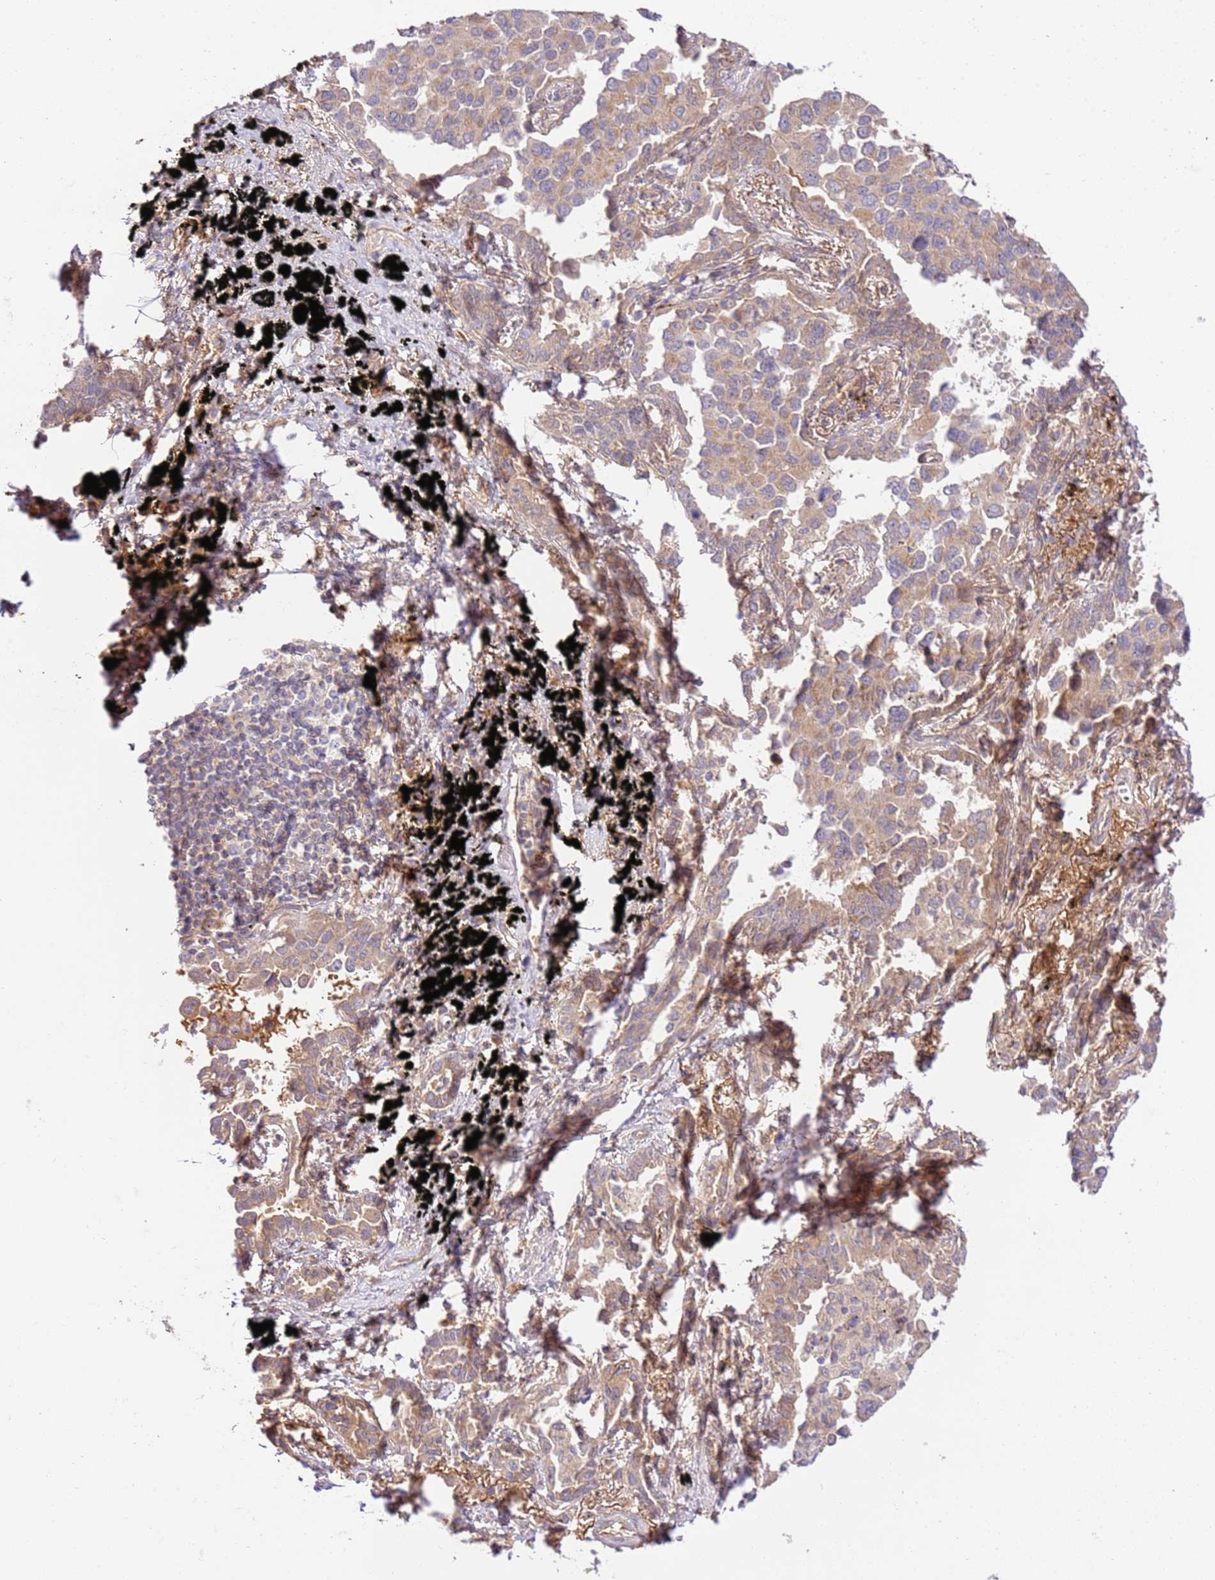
{"staining": {"intensity": "weak", "quantity": ">75%", "location": "cytoplasmic/membranous"}, "tissue": "lung cancer", "cell_type": "Tumor cells", "image_type": "cancer", "snomed": [{"axis": "morphology", "description": "Adenocarcinoma, NOS"}, {"axis": "topography", "description": "Lung"}], "caption": "A high-resolution histopathology image shows immunohistochemistry staining of lung cancer (adenocarcinoma), which demonstrates weak cytoplasmic/membranous expression in about >75% of tumor cells. The protein is stained brown, and the nuclei are stained in blue (DAB IHC with brightfield microscopy, high magnification).", "gene": "C8G", "patient": {"sex": "male", "age": 67}}